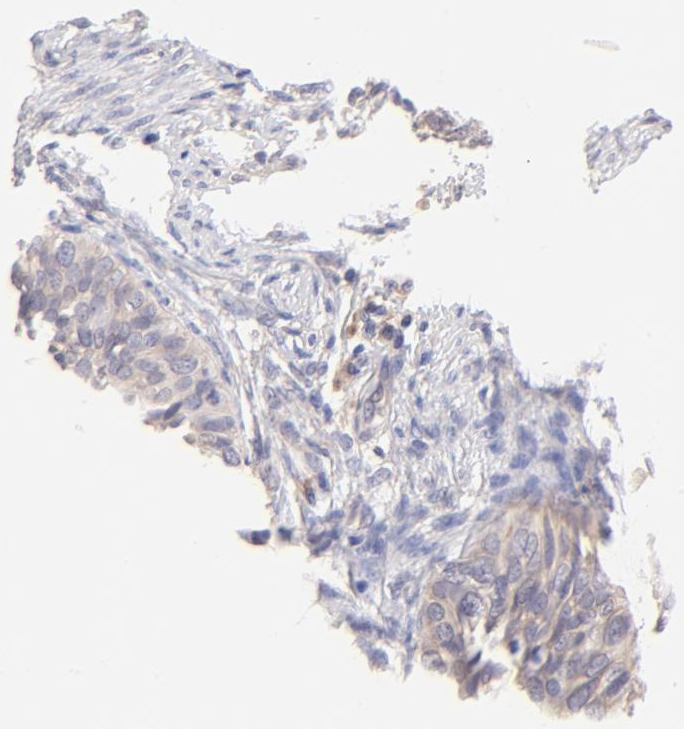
{"staining": {"intensity": "weak", "quantity": "25%-75%", "location": "cytoplasmic/membranous"}, "tissue": "cervical cancer", "cell_type": "Tumor cells", "image_type": "cancer", "snomed": [{"axis": "morphology", "description": "Squamous cell carcinoma, NOS"}, {"axis": "topography", "description": "Cervix"}], "caption": "A high-resolution micrograph shows IHC staining of cervical cancer, which reveals weak cytoplasmic/membranous positivity in approximately 25%-75% of tumor cells.", "gene": "RPL11", "patient": {"sex": "female", "age": 31}}